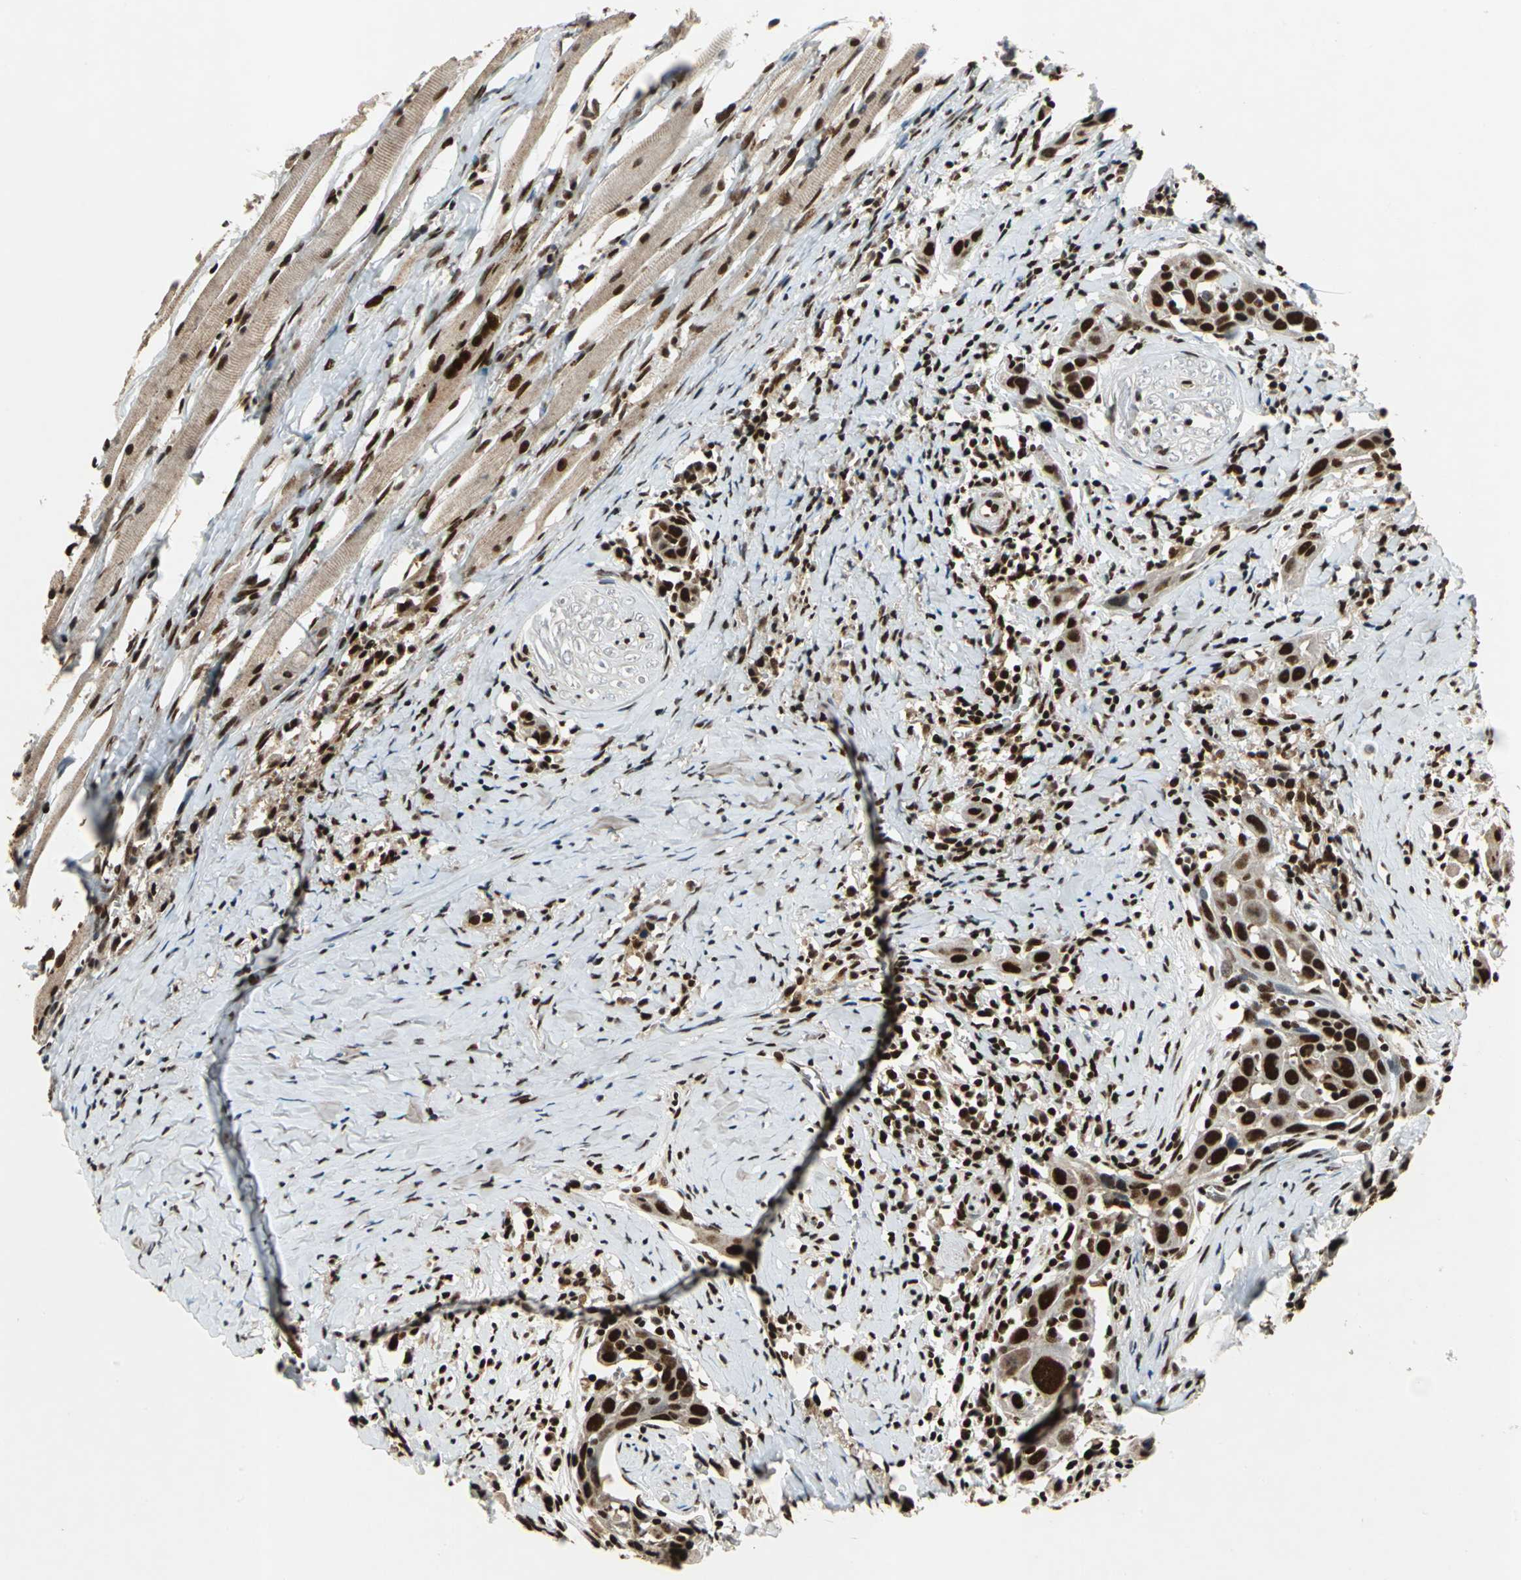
{"staining": {"intensity": "strong", "quantity": ">75%", "location": "nuclear"}, "tissue": "head and neck cancer", "cell_type": "Tumor cells", "image_type": "cancer", "snomed": [{"axis": "morphology", "description": "Normal tissue, NOS"}, {"axis": "morphology", "description": "Squamous cell carcinoma, NOS"}, {"axis": "topography", "description": "Oral tissue"}, {"axis": "topography", "description": "Head-Neck"}], "caption": "Strong nuclear protein positivity is identified in approximately >75% of tumor cells in head and neck cancer.", "gene": "MTA2", "patient": {"sex": "female", "age": 50}}